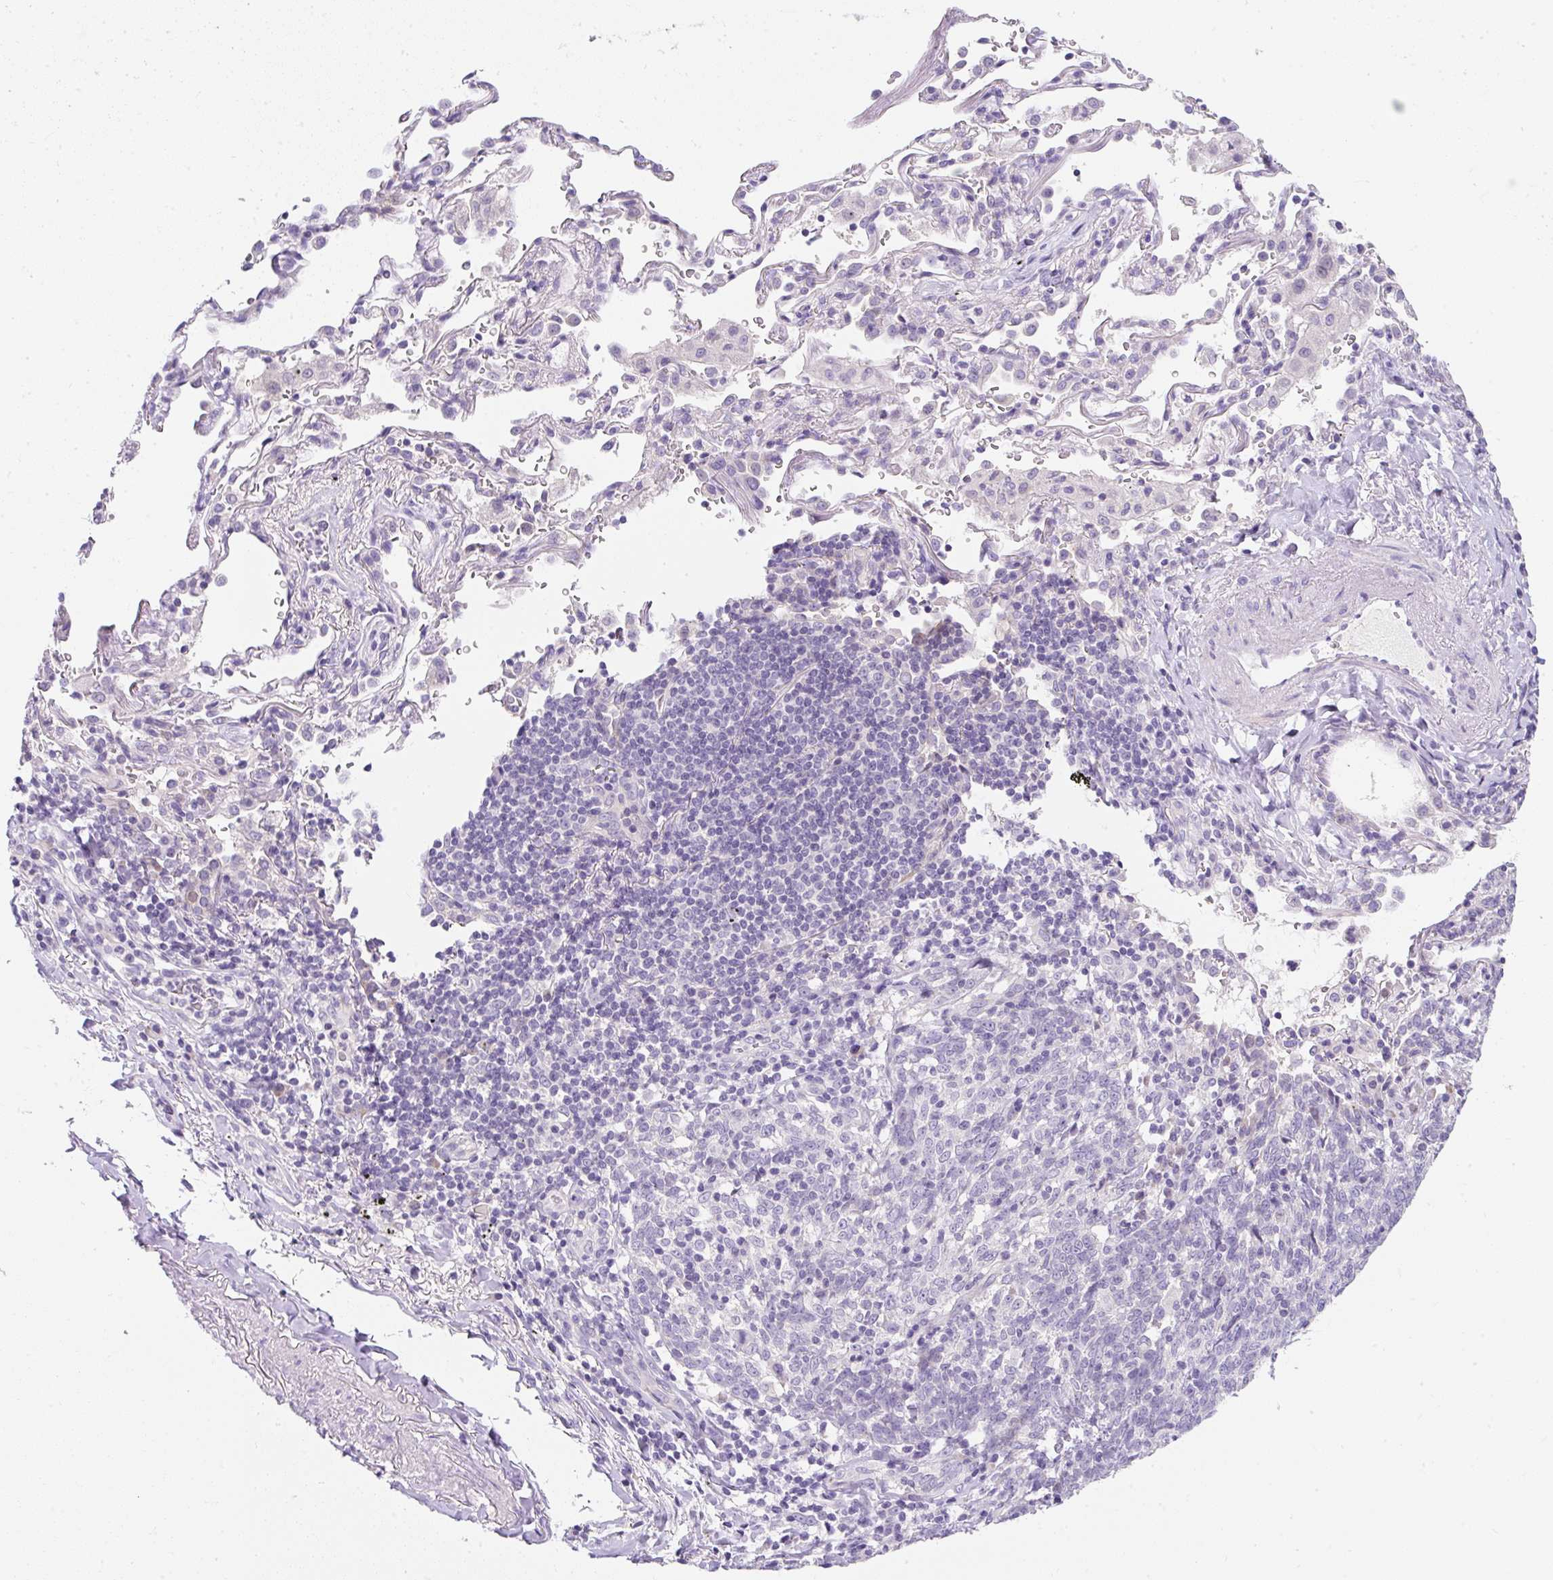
{"staining": {"intensity": "negative", "quantity": "none", "location": "none"}, "tissue": "lung cancer", "cell_type": "Tumor cells", "image_type": "cancer", "snomed": [{"axis": "morphology", "description": "Squamous cell carcinoma, NOS"}, {"axis": "topography", "description": "Lung"}], "caption": "The immunohistochemistry photomicrograph has no significant expression in tumor cells of squamous cell carcinoma (lung) tissue. (Stains: DAB (3,3'-diaminobenzidine) immunohistochemistry (IHC) with hematoxylin counter stain, Microscopy: brightfield microscopy at high magnification).", "gene": "DTX4", "patient": {"sex": "female", "age": 72}}